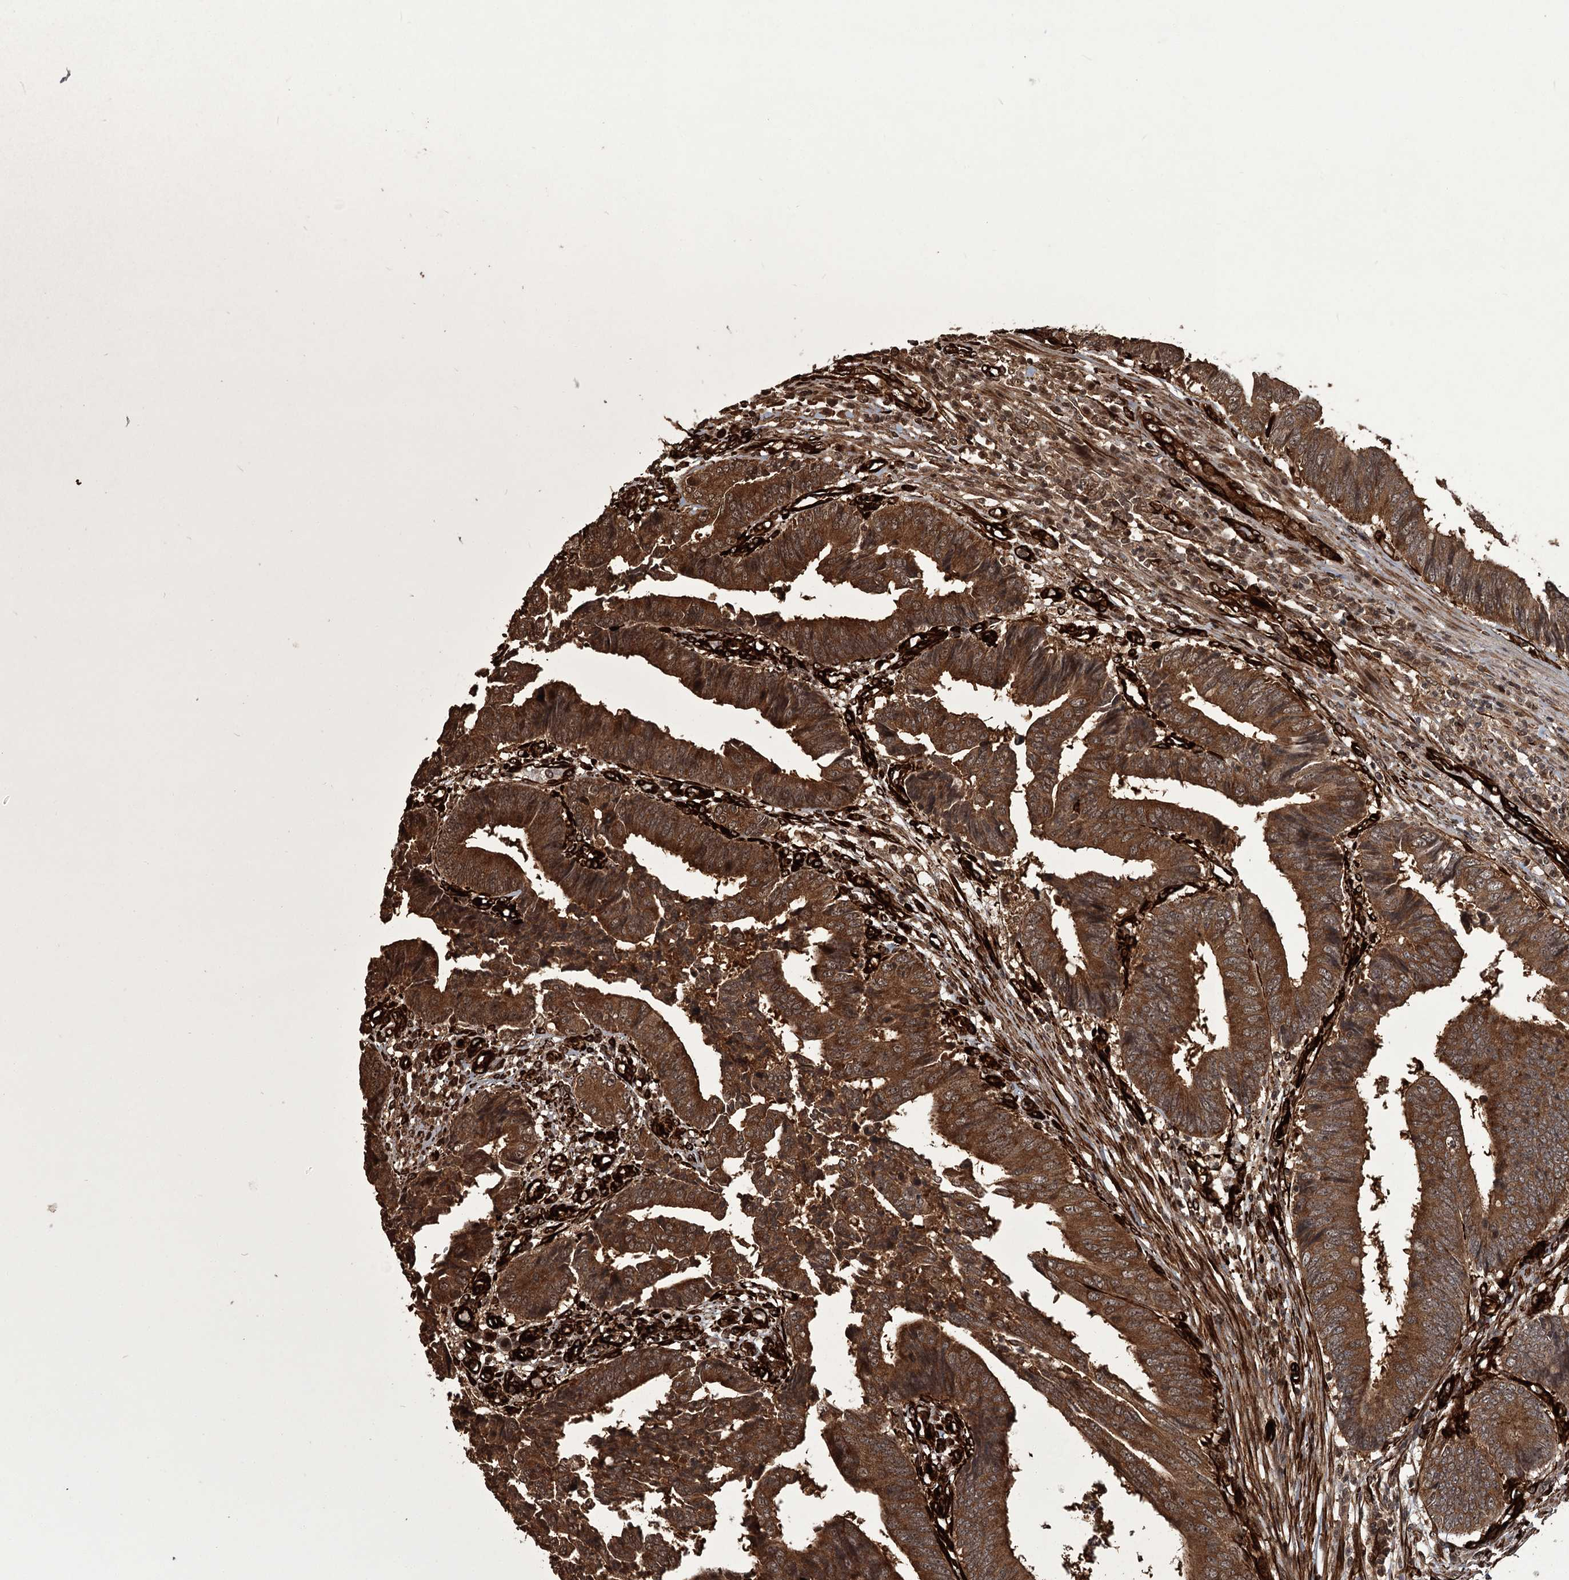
{"staining": {"intensity": "strong", "quantity": ">75%", "location": "cytoplasmic/membranous"}, "tissue": "colorectal cancer", "cell_type": "Tumor cells", "image_type": "cancer", "snomed": [{"axis": "morphology", "description": "Adenocarcinoma, NOS"}, {"axis": "topography", "description": "Rectum"}], "caption": "IHC of colorectal adenocarcinoma shows high levels of strong cytoplasmic/membranous expression in about >75% of tumor cells.", "gene": "RPAP3", "patient": {"sex": "male", "age": 84}}